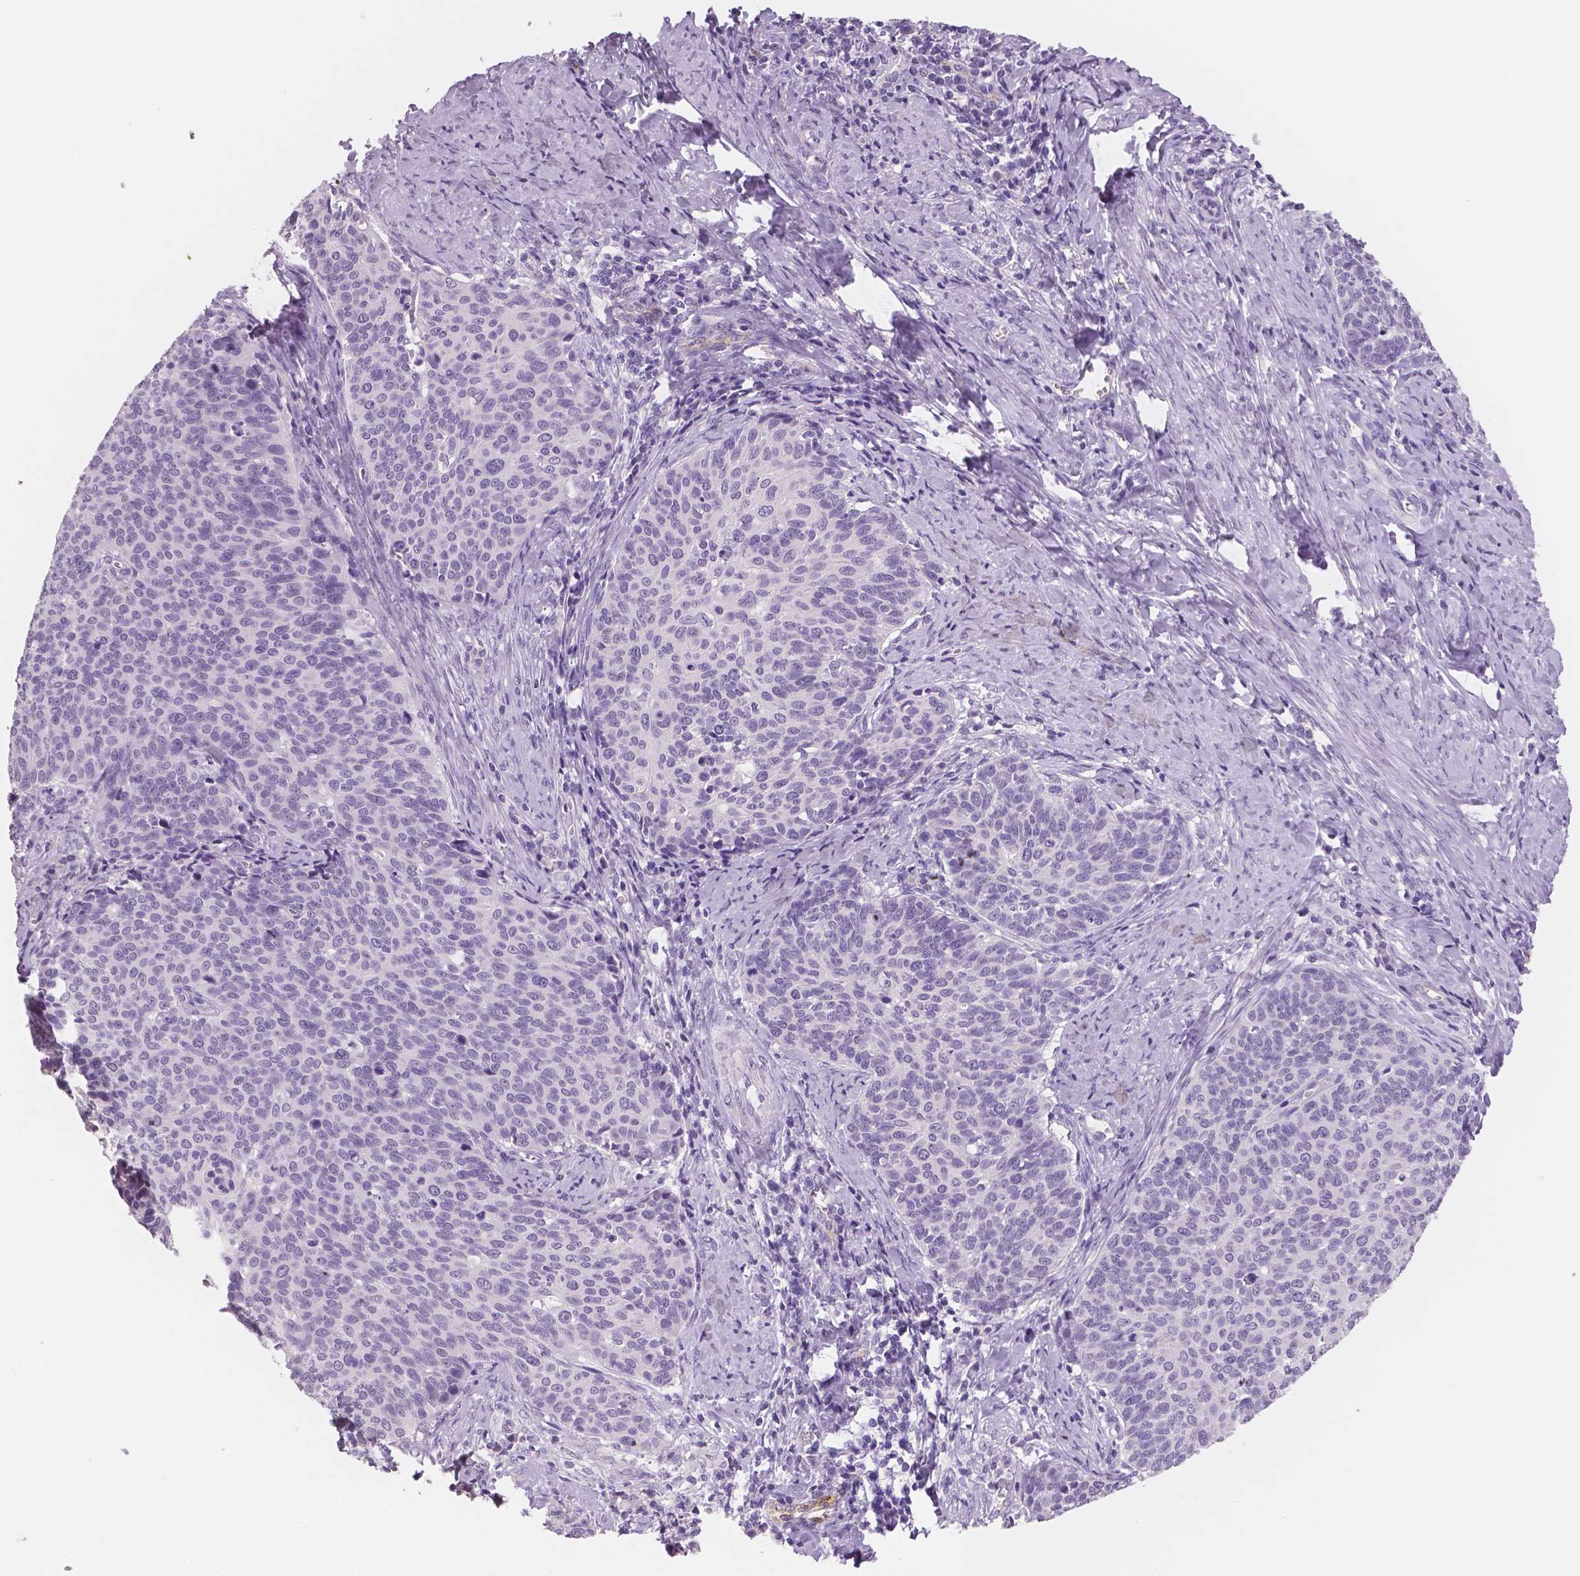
{"staining": {"intensity": "negative", "quantity": "none", "location": "none"}, "tissue": "cervical cancer", "cell_type": "Tumor cells", "image_type": "cancer", "snomed": [{"axis": "morphology", "description": "Normal tissue, NOS"}, {"axis": "morphology", "description": "Squamous cell carcinoma, NOS"}, {"axis": "topography", "description": "Cervix"}], "caption": "Immunohistochemistry (IHC) micrograph of cervical cancer (squamous cell carcinoma) stained for a protein (brown), which exhibits no positivity in tumor cells.", "gene": "TSPAN7", "patient": {"sex": "female", "age": 39}}